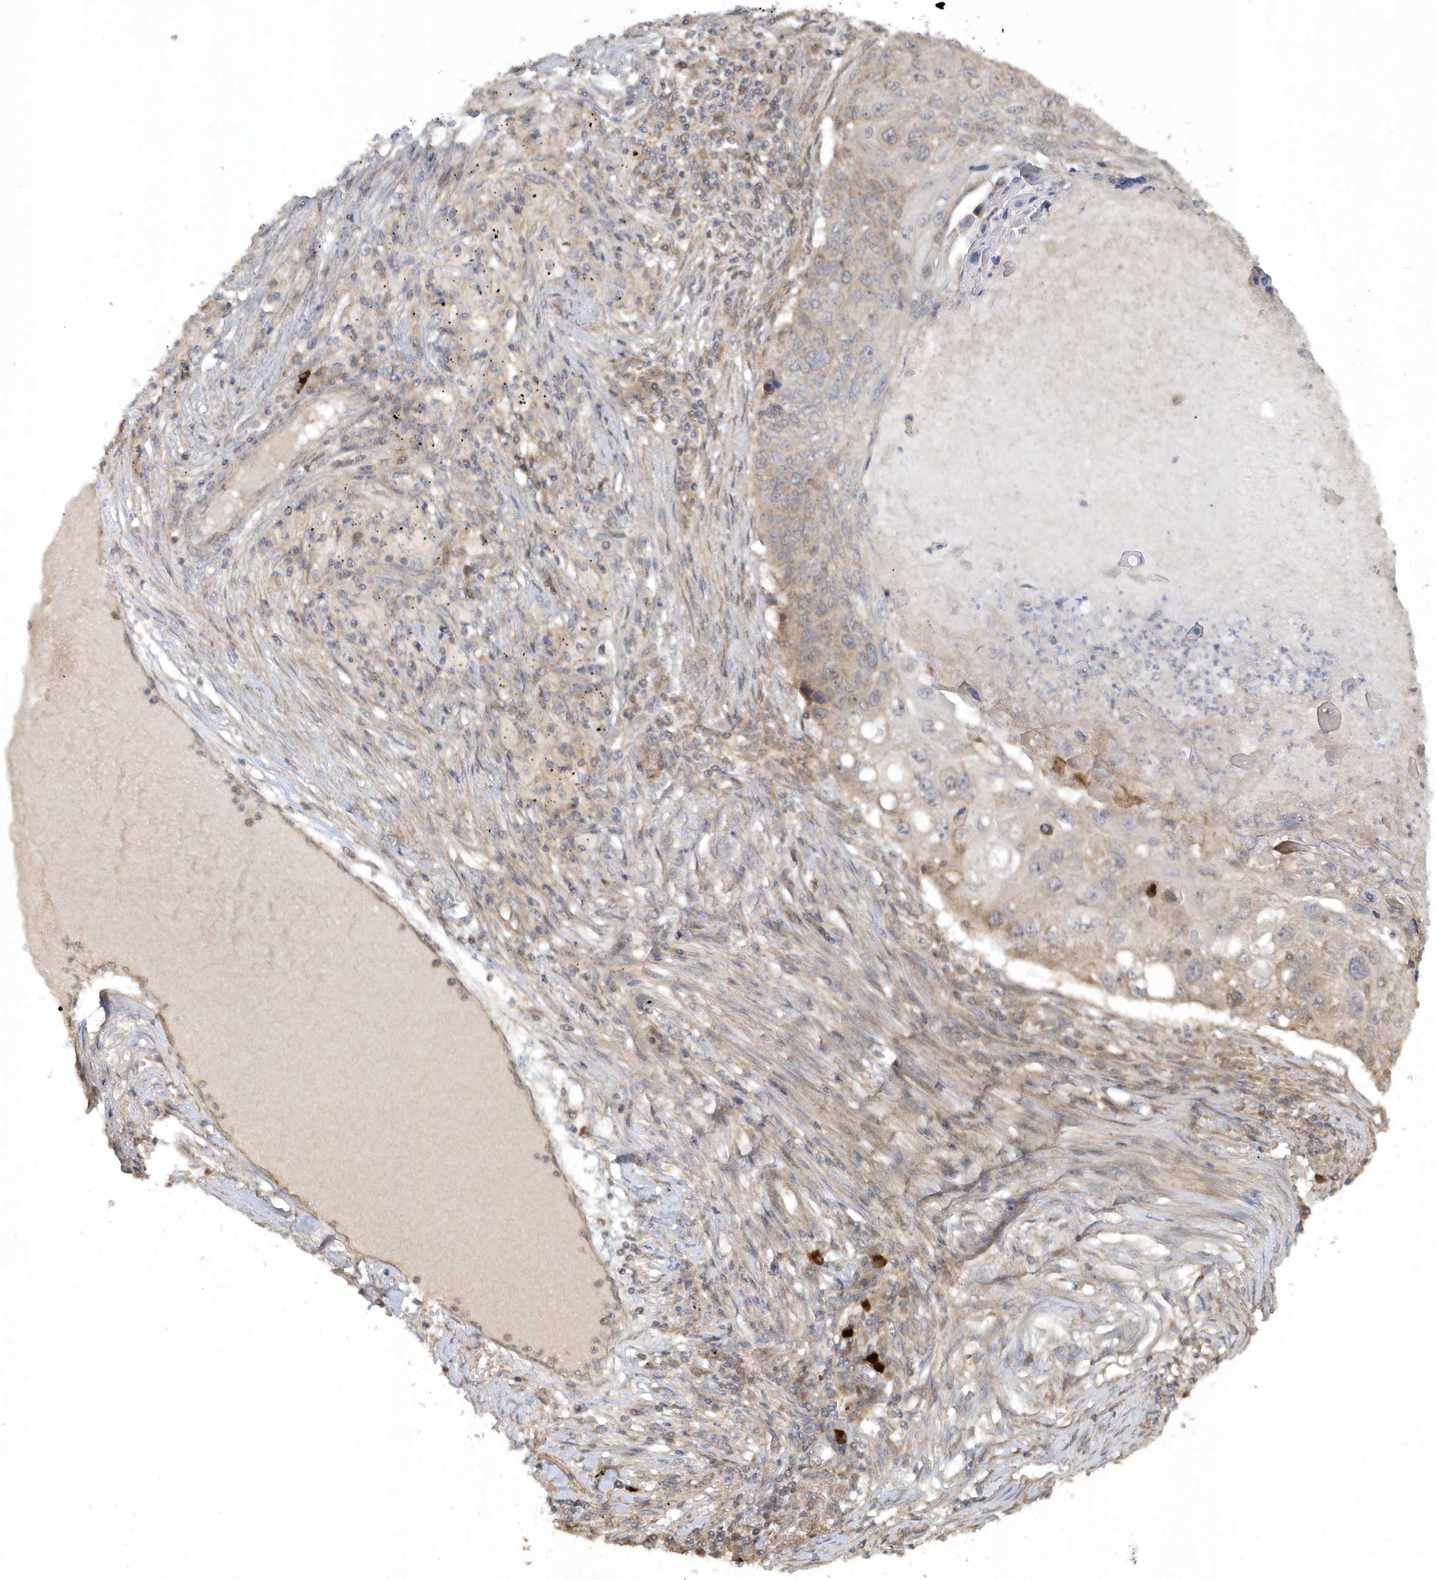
{"staining": {"intensity": "weak", "quantity": "25%-75%", "location": "cytoplasmic/membranous"}, "tissue": "lung cancer", "cell_type": "Tumor cells", "image_type": "cancer", "snomed": [{"axis": "morphology", "description": "Squamous cell carcinoma, NOS"}, {"axis": "topography", "description": "Lung"}], "caption": "Weak cytoplasmic/membranous expression for a protein is seen in about 25%-75% of tumor cells of lung squamous cell carcinoma using immunohistochemistry.", "gene": "THG1L", "patient": {"sex": "female", "age": 63}}